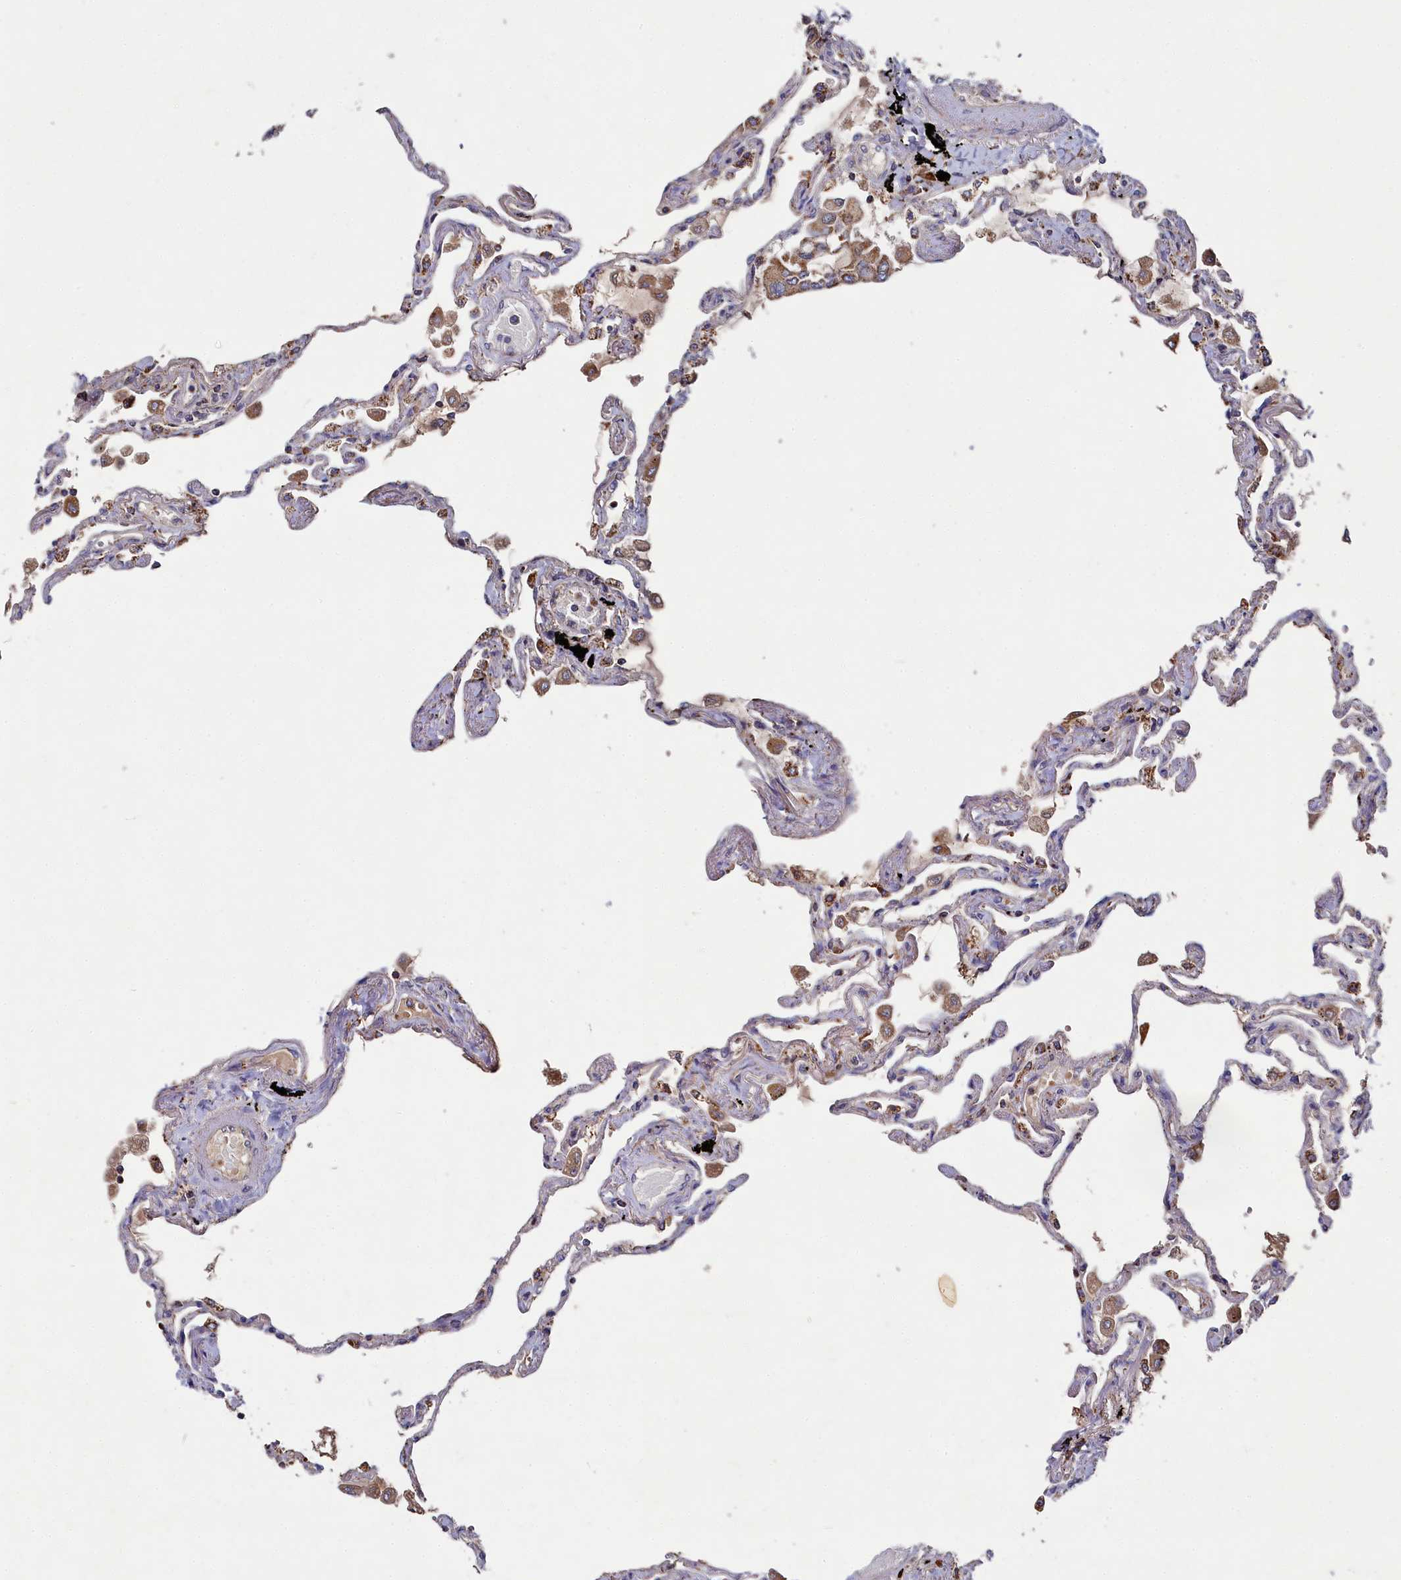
{"staining": {"intensity": "moderate", "quantity": "25%-75%", "location": "cytoplasmic/membranous"}, "tissue": "lung", "cell_type": "Alveolar cells", "image_type": "normal", "snomed": [{"axis": "morphology", "description": "Normal tissue, NOS"}, {"axis": "topography", "description": "Lung"}], "caption": "An IHC photomicrograph of normal tissue is shown. Protein staining in brown shows moderate cytoplasmic/membranous positivity in lung within alveolar cells.", "gene": "HAUS2", "patient": {"sex": "female", "age": 67}}